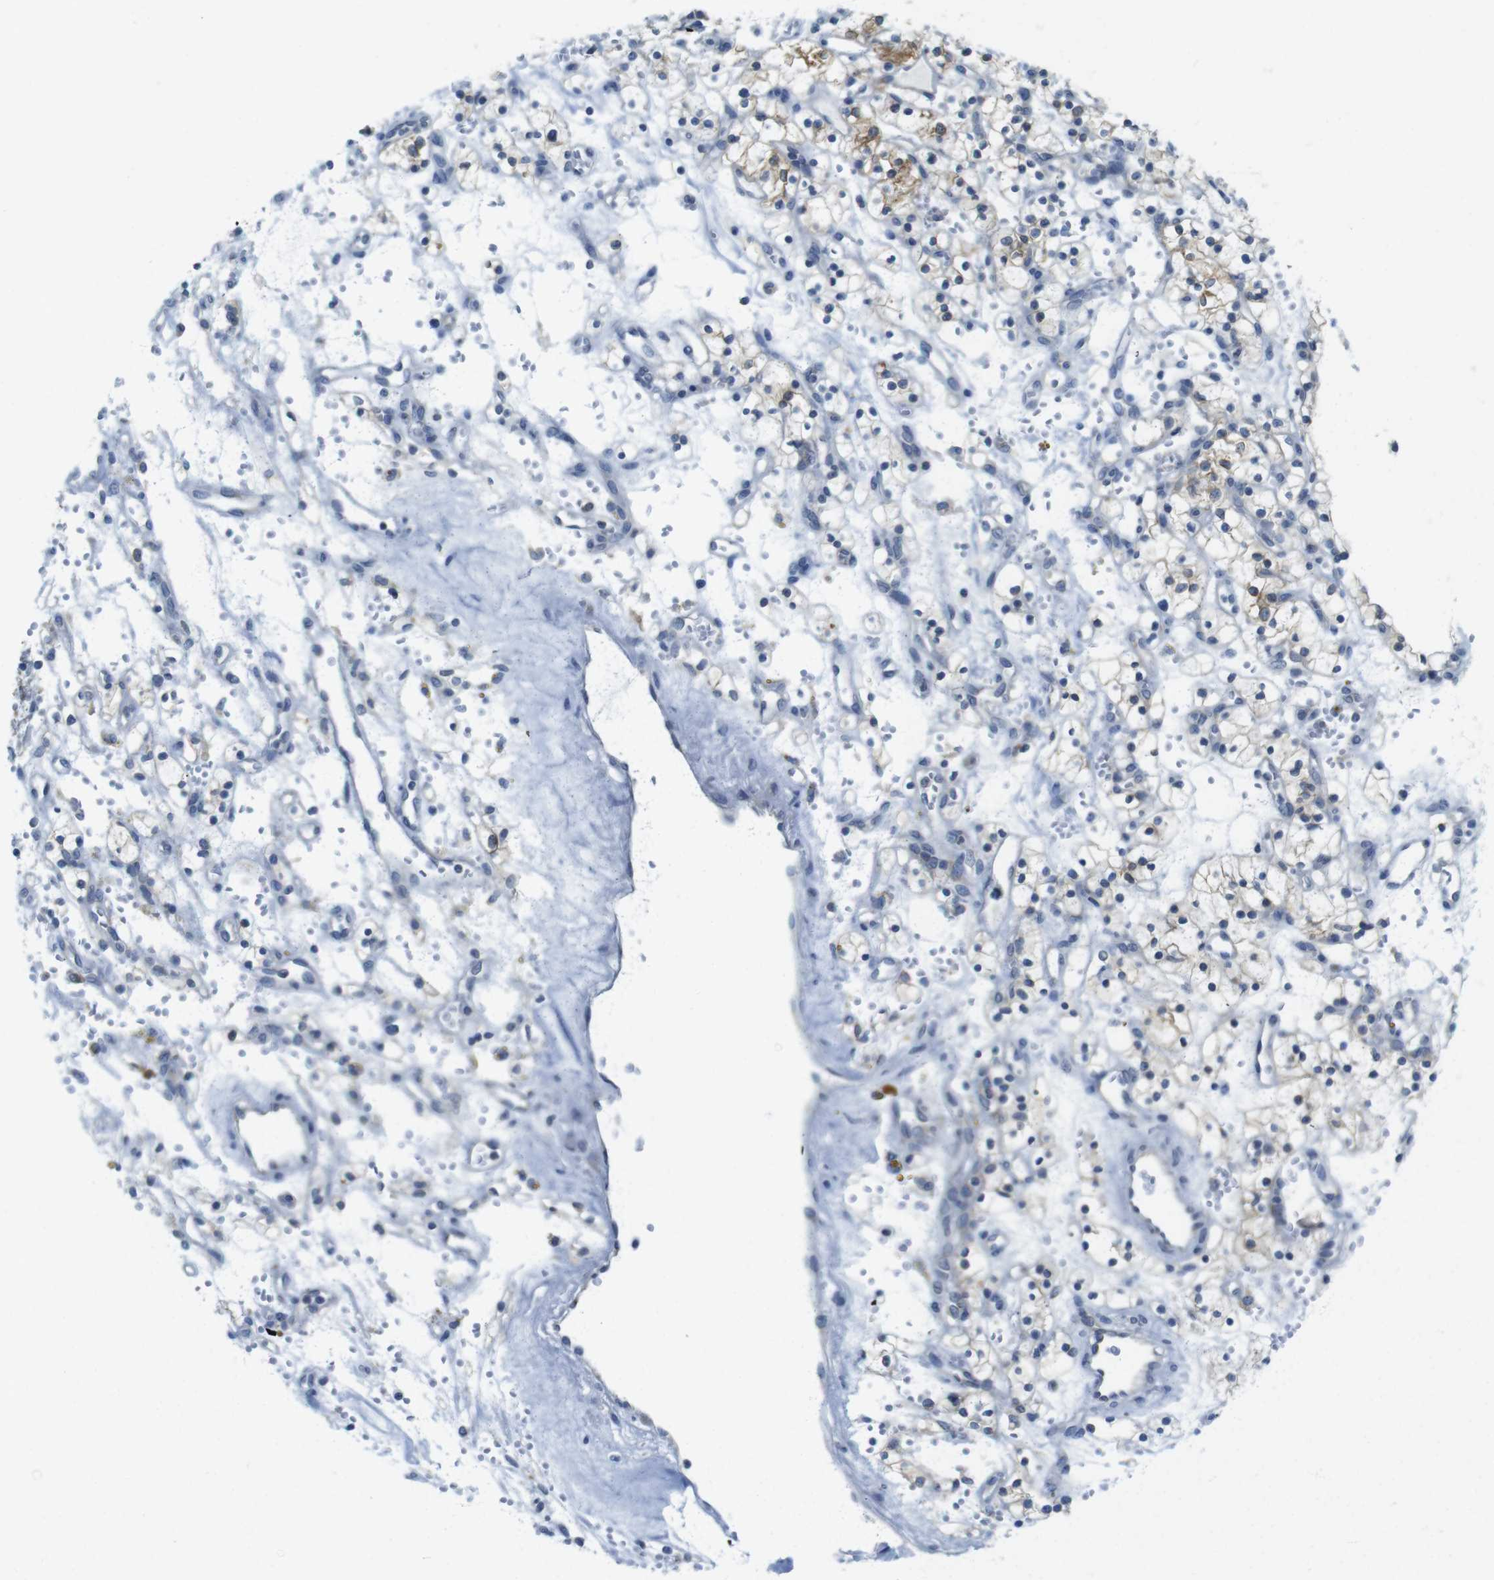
{"staining": {"intensity": "weak", "quantity": "25%-75%", "location": "cytoplasmic/membranous"}, "tissue": "renal cancer", "cell_type": "Tumor cells", "image_type": "cancer", "snomed": [{"axis": "morphology", "description": "Adenocarcinoma, NOS"}, {"axis": "topography", "description": "Kidney"}], "caption": "Renal cancer tissue displays weak cytoplasmic/membranous positivity in approximately 25%-75% of tumor cells", "gene": "CLPTM1L", "patient": {"sex": "female", "age": 57}}